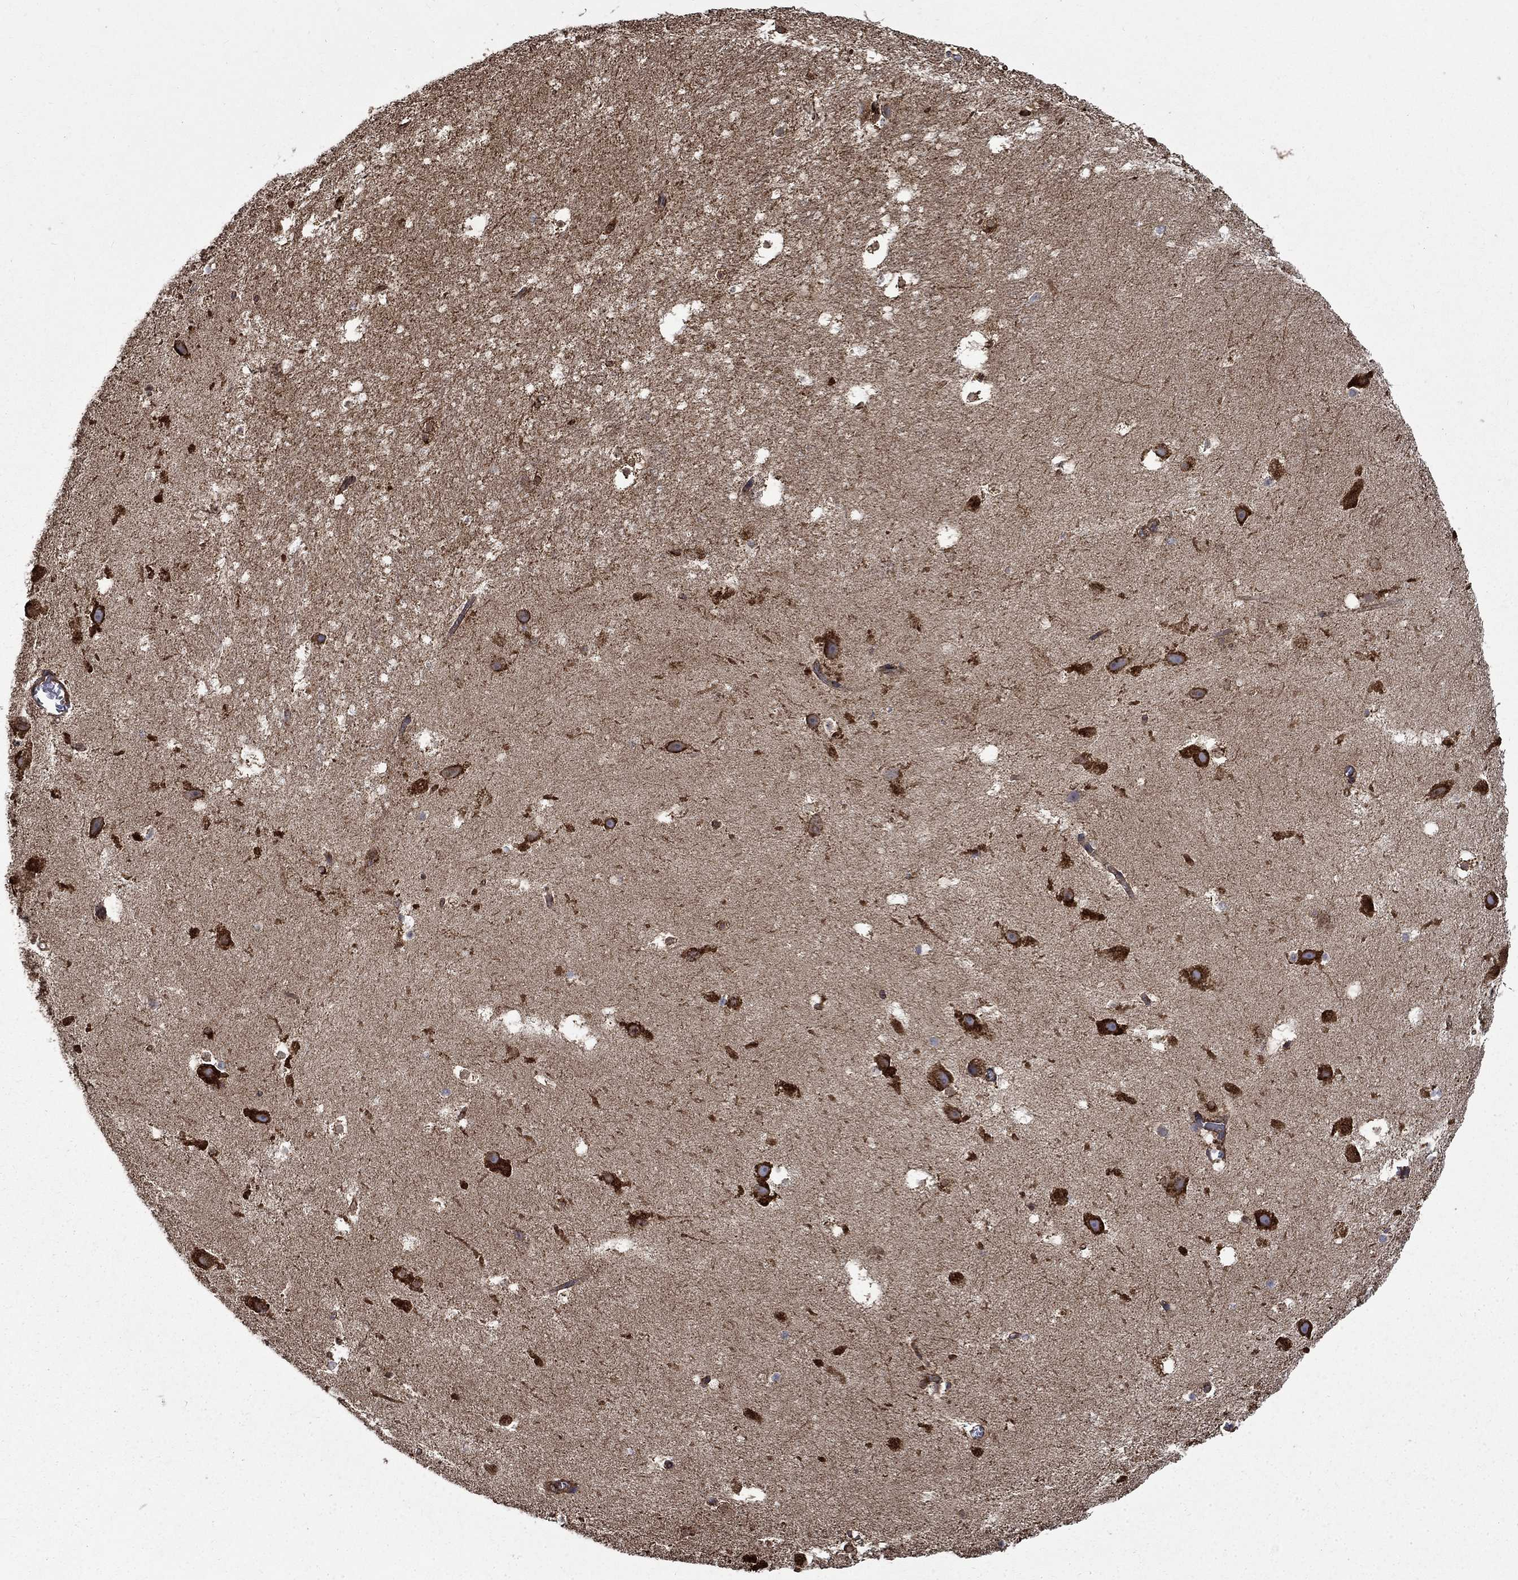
{"staining": {"intensity": "strong", "quantity": "25%-75%", "location": "cytoplasmic/membranous"}, "tissue": "hippocampus", "cell_type": "Glial cells", "image_type": "normal", "snomed": [{"axis": "morphology", "description": "Normal tissue, NOS"}, {"axis": "topography", "description": "Hippocampus"}], "caption": "Glial cells exhibit high levels of strong cytoplasmic/membranous staining in approximately 25%-75% of cells in benign human hippocampus. Immunohistochemistry (ihc) stains the protein of interest in brown and the nuclei are stained blue.", "gene": "CUTC", "patient": {"sex": "male", "age": 26}}